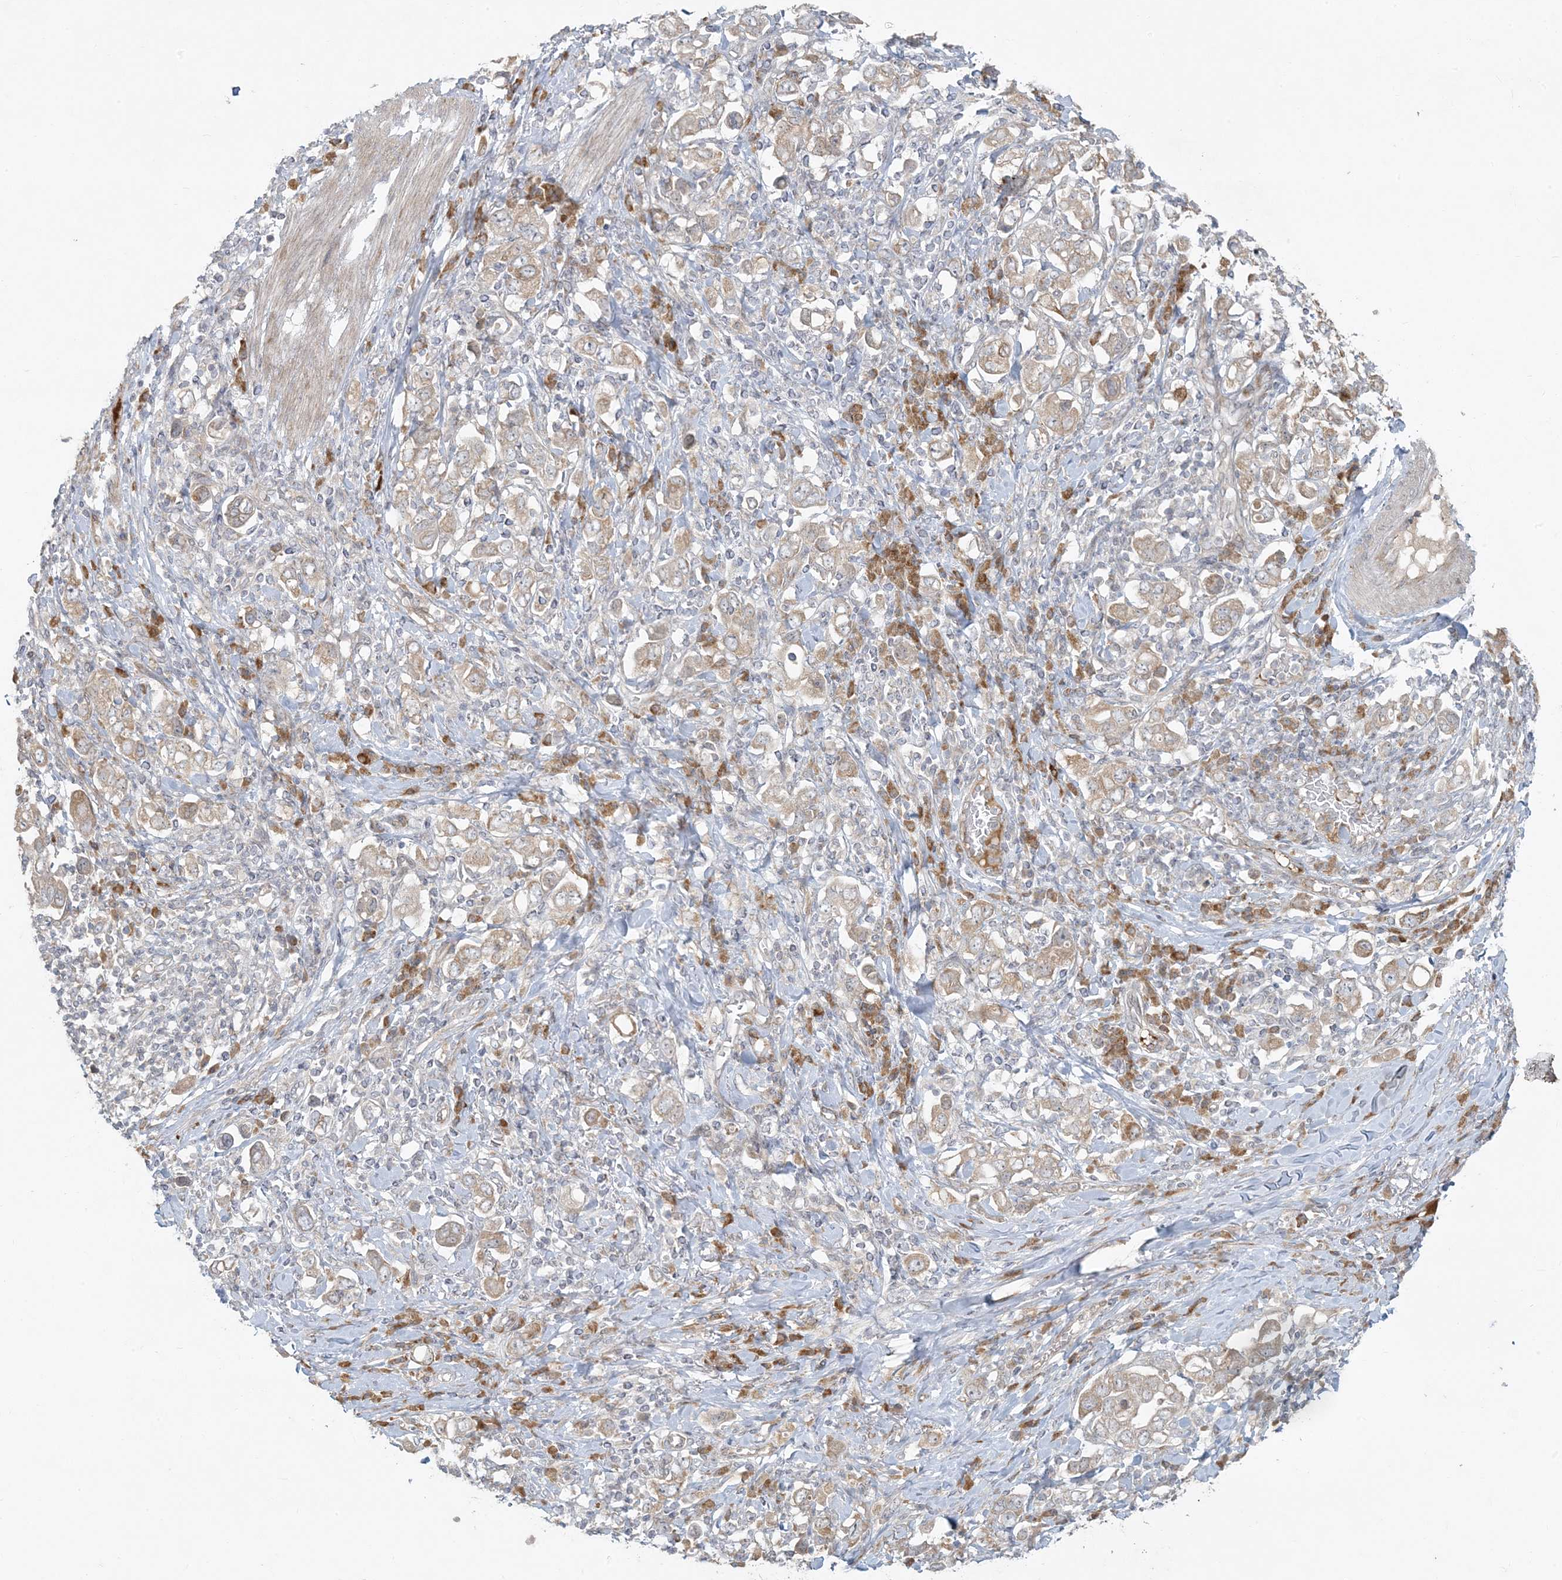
{"staining": {"intensity": "weak", "quantity": ">75%", "location": "cytoplasmic/membranous"}, "tissue": "stomach cancer", "cell_type": "Tumor cells", "image_type": "cancer", "snomed": [{"axis": "morphology", "description": "Adenocarcinoma, NOS"}, {"axis": "topography", "description": "Stomach, upper"}], "caption": "High-magnification brightfield microscopy of adenocarcinoma (stomach) stained with DAB (3,3'-diaminobenzidine) (brown) and counterstained with hematoxylin (blue). tumor cells exhibit weak cytoplasmic/membranous staining is appreciated in about>75% of cells.", "gene": "ZNF263", "patient": {"sex": "male", "age": 62}}